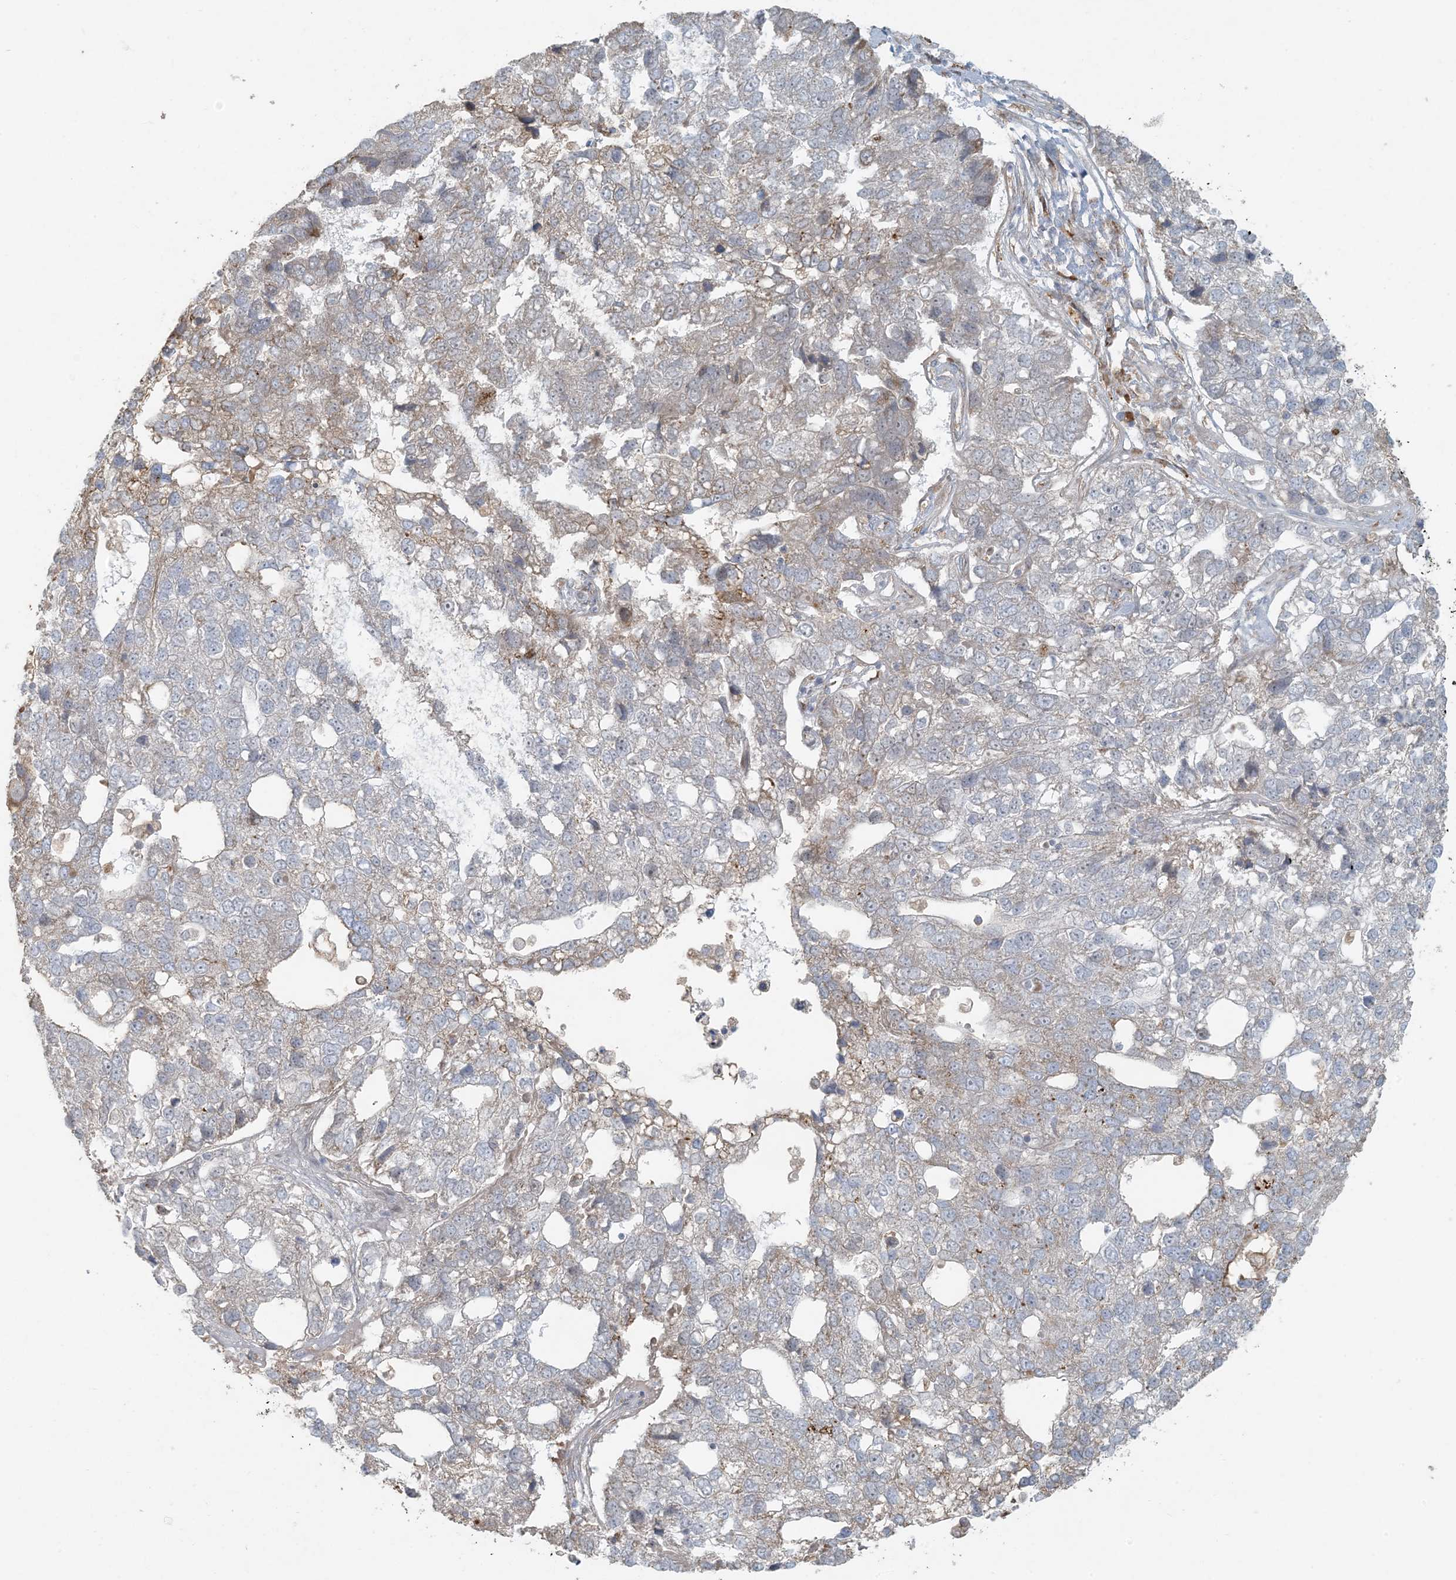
{"staining": {"intensity": "weak", "quantity": "<25%", "location": "cytoplasmic/membranous"}, "tissue": "pancreatic cancer", "cell_type": "Tumor cells", "image_type": "cancer", "snomed": [{"axis": "morphology", "description": "Adenocarcinoma, NOS"}, {"axis": "topography", "description": "Pancreas"}], "caption": "Human pancreatic adenocarcinoma stained for a protein using immunohistochemistry (IHC) reveals no expression in tumor cells.", "gene": "HACL1", "patient": {"sex": "female", "age": 61}}